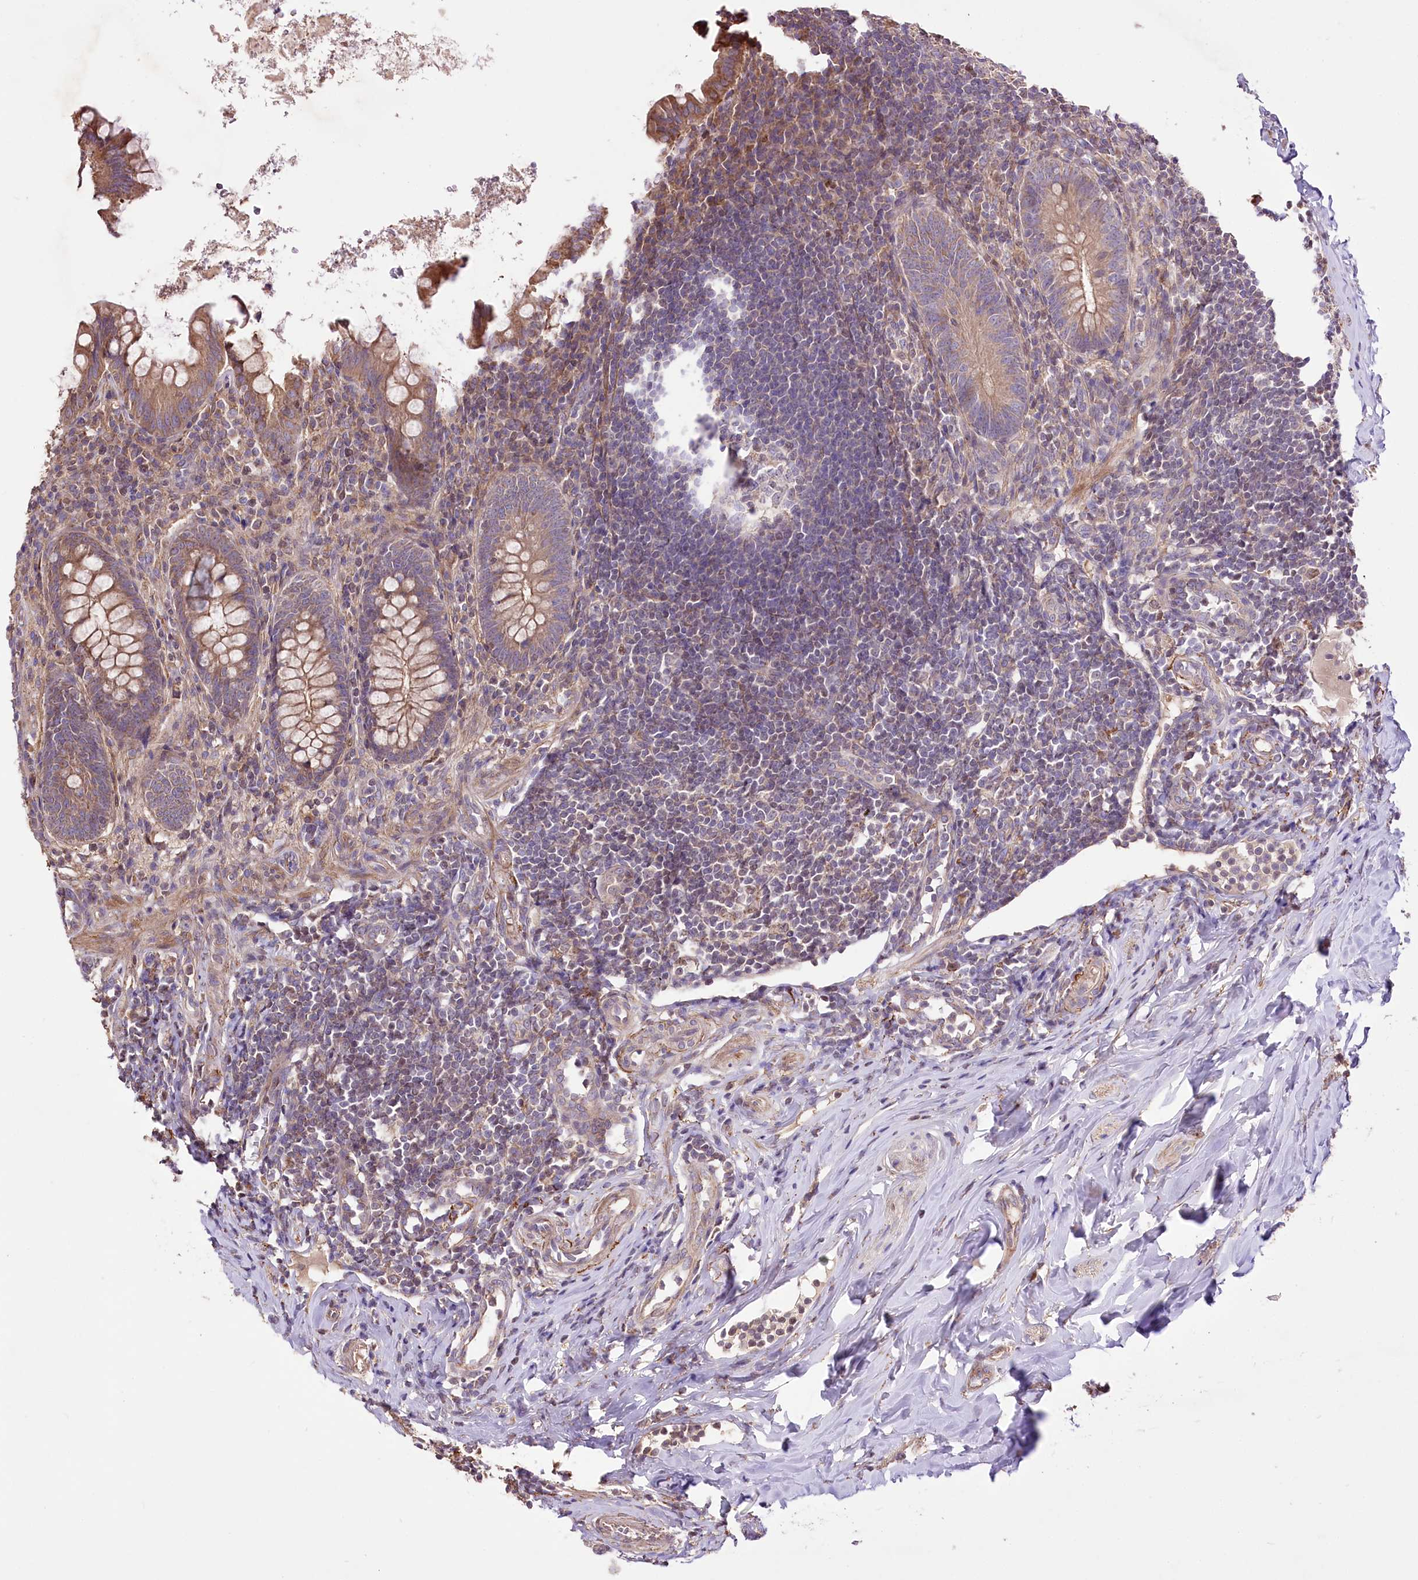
{"staining": {"intensity": "moderate", "quantity": ">75%", "location": "cytoplasmic/membranous"}, "tissue": "appendix", "cell_type": "Glandular cells", "image_type": "normal", "snomed": [{"axis": "morphology", "description": "Normal tissue, NOS"}, {"axis": "topography", "description": "Appendix"}], "caption": "Human appendix stained for a protein (brown) demonstrates moderate cytoplasmic/membranous positive expression in approximately >75% of glandular cells.", "gene": "WWC1", "patient": {"sex": "female", "age": 33}}